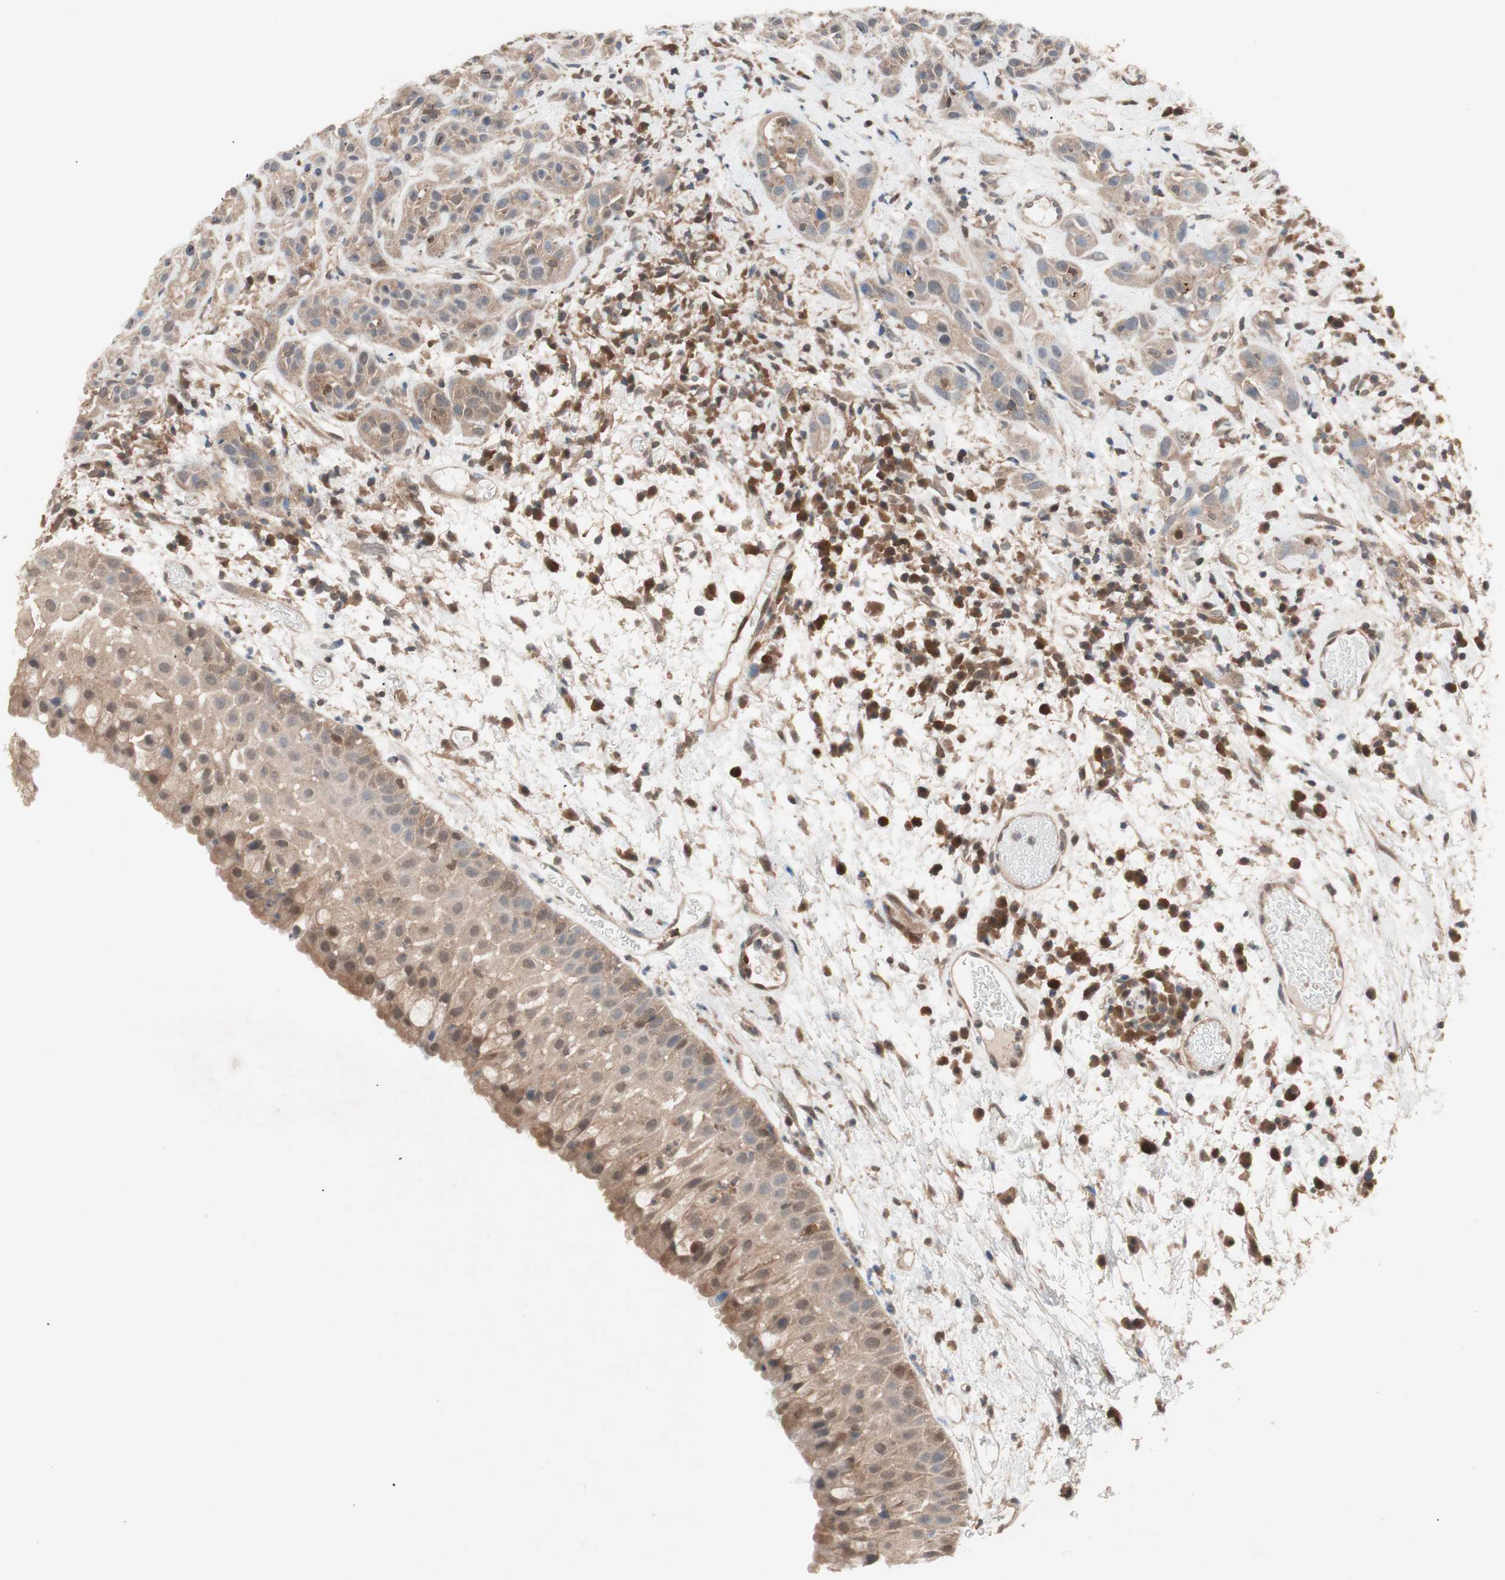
{"staining": {"intensity": "weak", "quantity": ">75%", "location": "cytoplasmic/membranous"}, "tissue": "head and neck cancer", "cell_type": "Tumor cells", "image_type": "cancer", "snomed": [{"axis": "morphology", "description": "Squamous cell carcinoma, NOS"}, {"axis": "topography", "description": "Head-Neck"}], "caption": "Protein analysis of head and neck squamous cell carcinoma tissue displays weak cytoplasmic/membranous positivity in about >75% of tumor cells.", "gene": "GALT", "patient": {"sex": "male", "age": 62}}